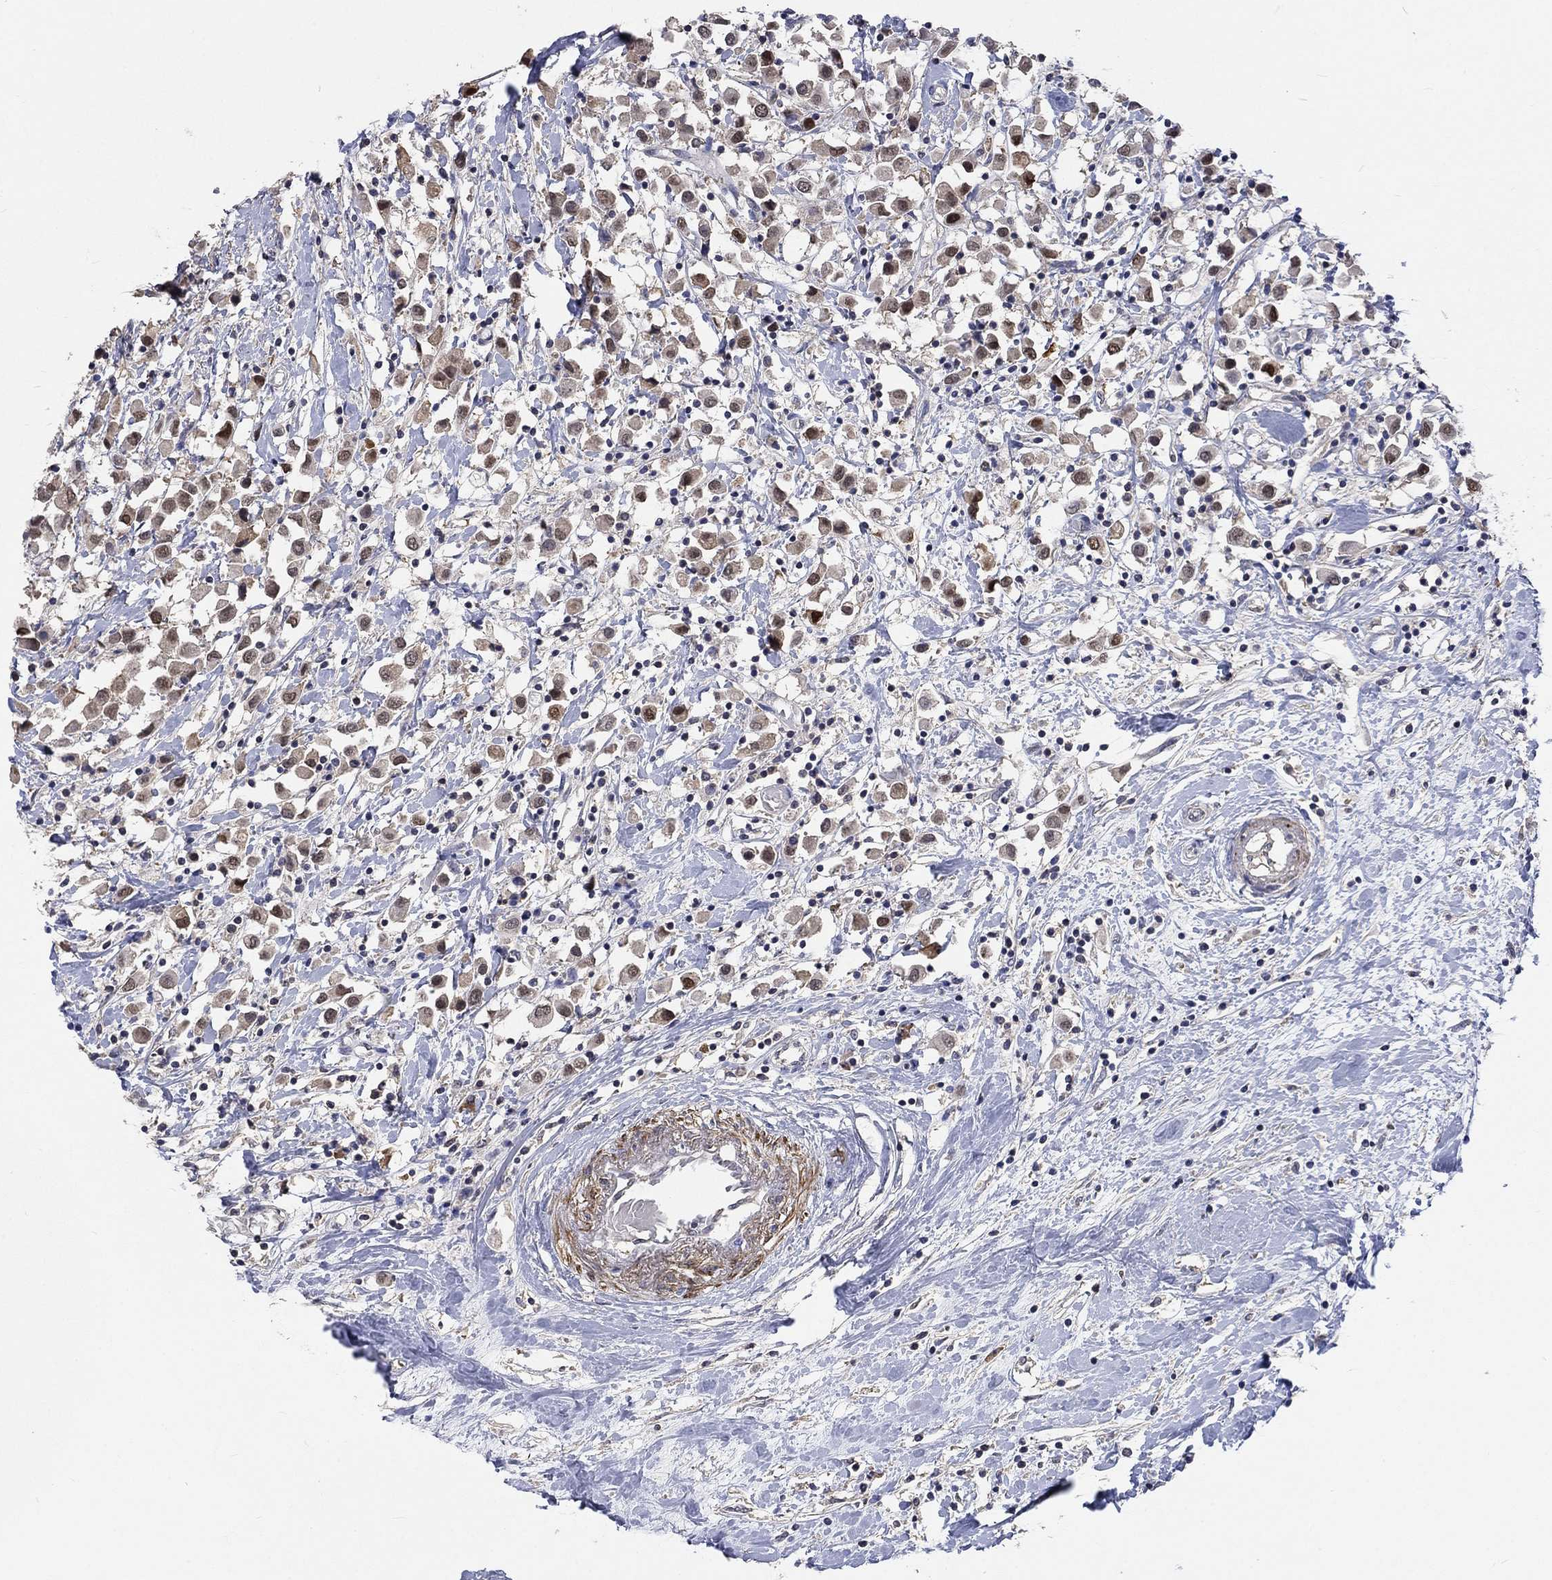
{"staining": {"intensity": "moderate", "quantity": "<25%", "location": "nuclear"}, "tissue": "breast cancer", "cell_type": "Tumor cells", "image_type": "cancer", "snomed": [{"axis": "morphology", "description": "Duct carcinoma"}, {"axis": "topography", "description": "Breast"}], "caption": "Brown immunohistochemical staining in breast cancer (invasive ductal carcinoma) shows moderate nuclear staining in approximately <25% of tumor cells.", "gene": "ZBTB18", "patient": {"sex": "female", "age": 61}}